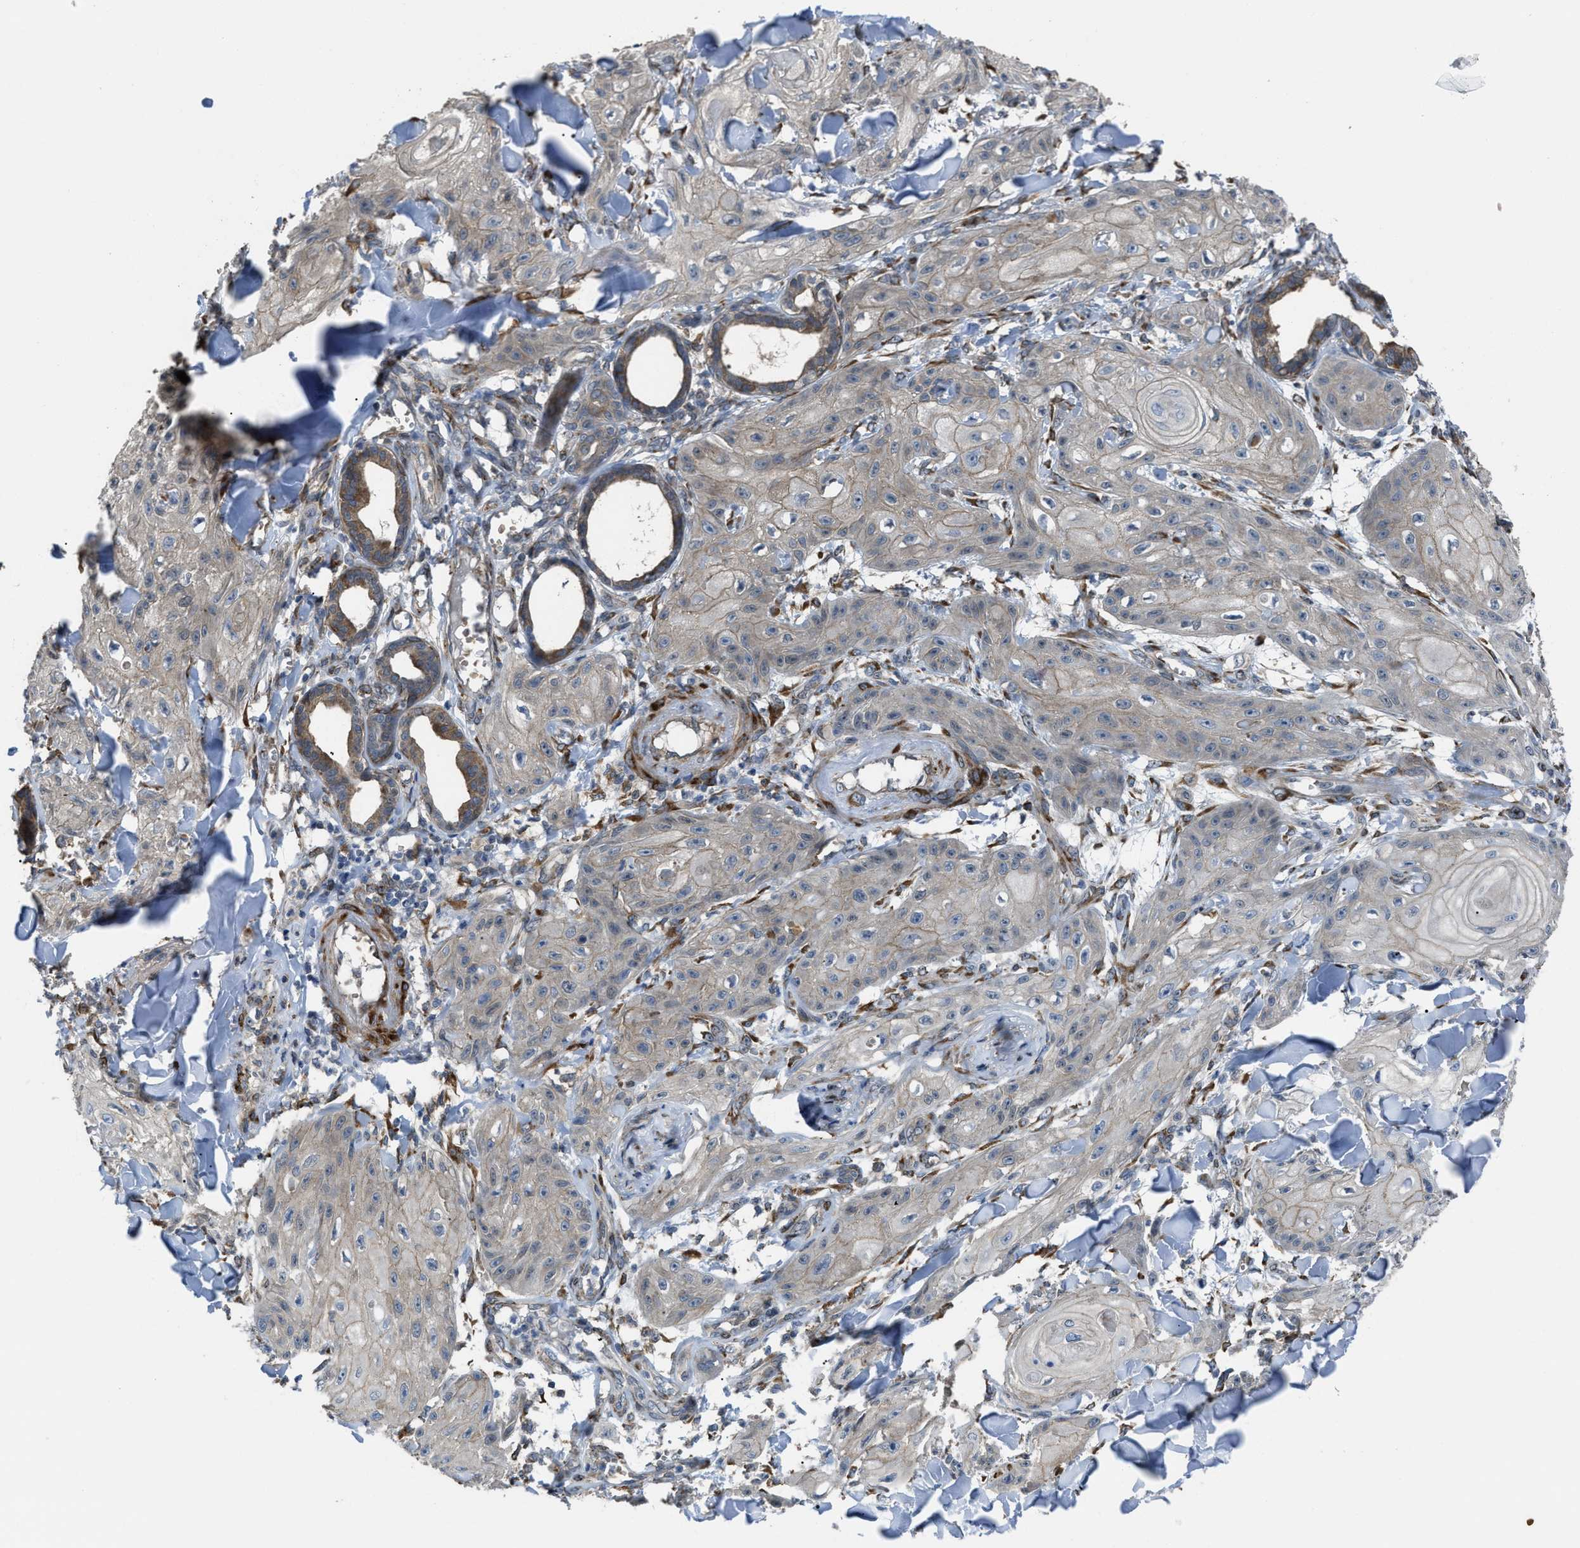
{"staining": {"intensity": "weak", "quantity": "25%-75%", "location": "cytoplasmic/membranous"}, "tissue": "skin cancer", "cell_type": "Tumor cells", "image_type": "cancer", "snomed": [{"axis": "morphology", "description": "Squamous cell carcinoma, NOS"}, {"axis": "topography", "description": "Skin"}], "caption": "Immunohistochemistry photomicrograph of squamous cell carcinoma (skin) stained for a protein (brown), which reveals low levels of weak cytoplasmic/membranous staining in approximately 25%-75% of tumor cells.", "gene": "SELENOM", "patient": {"sex": "male", "age": 74}}